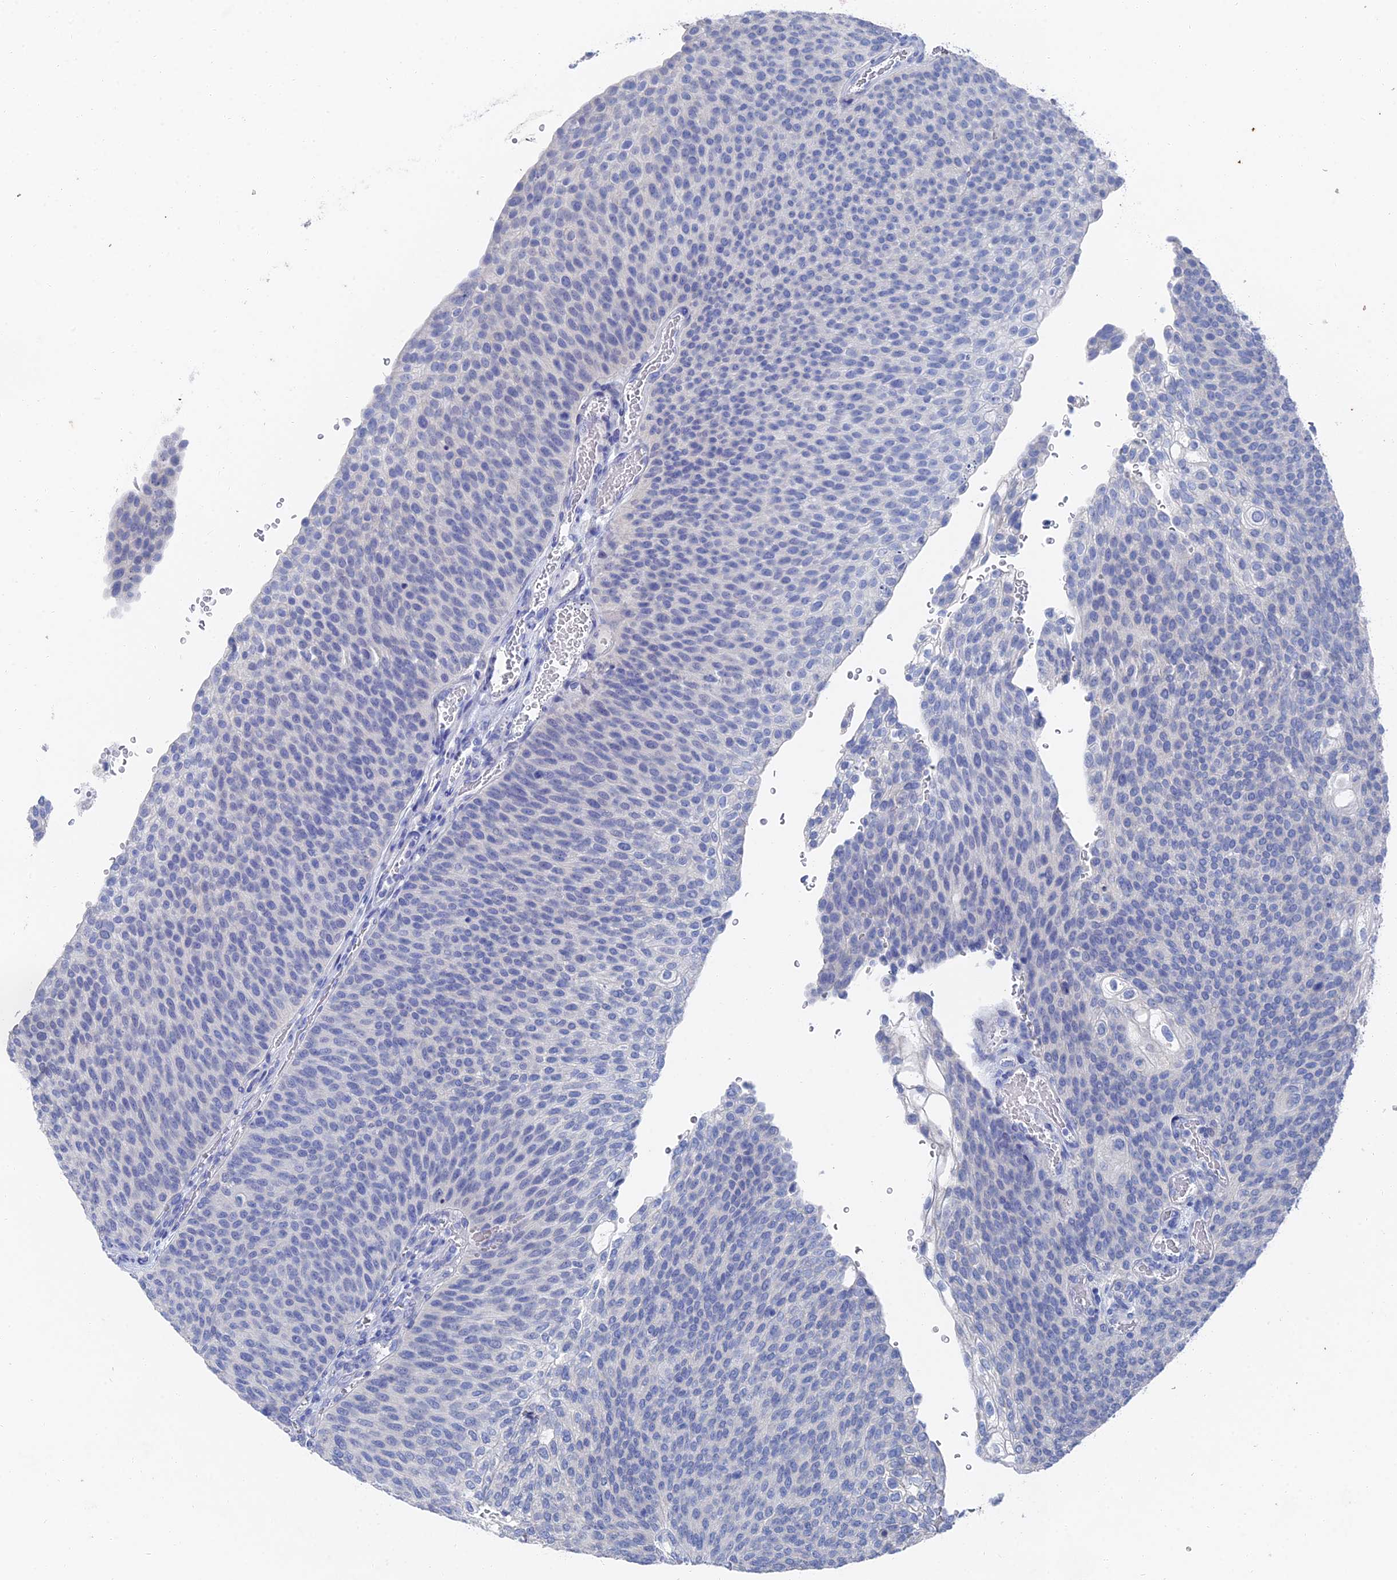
{"staining": {"intensity": "negative", "quantity": "none", "location": "none"}, "tissue": "urothelial cancer", "cell_type": "Tumor cells", "image_type": "cancer", "snomed": [{"axis": "morphology", "description": "Urothelial carcinoma, High grade"}, {"axis": "topography", "description": "Urinary bladder"}], "caption": "Image shows no protein expression in tumor cells of high-grade urothelial carcinoma tissue.", "gene": "GFAP", "patient": {"sex": "female", "age": 79}}